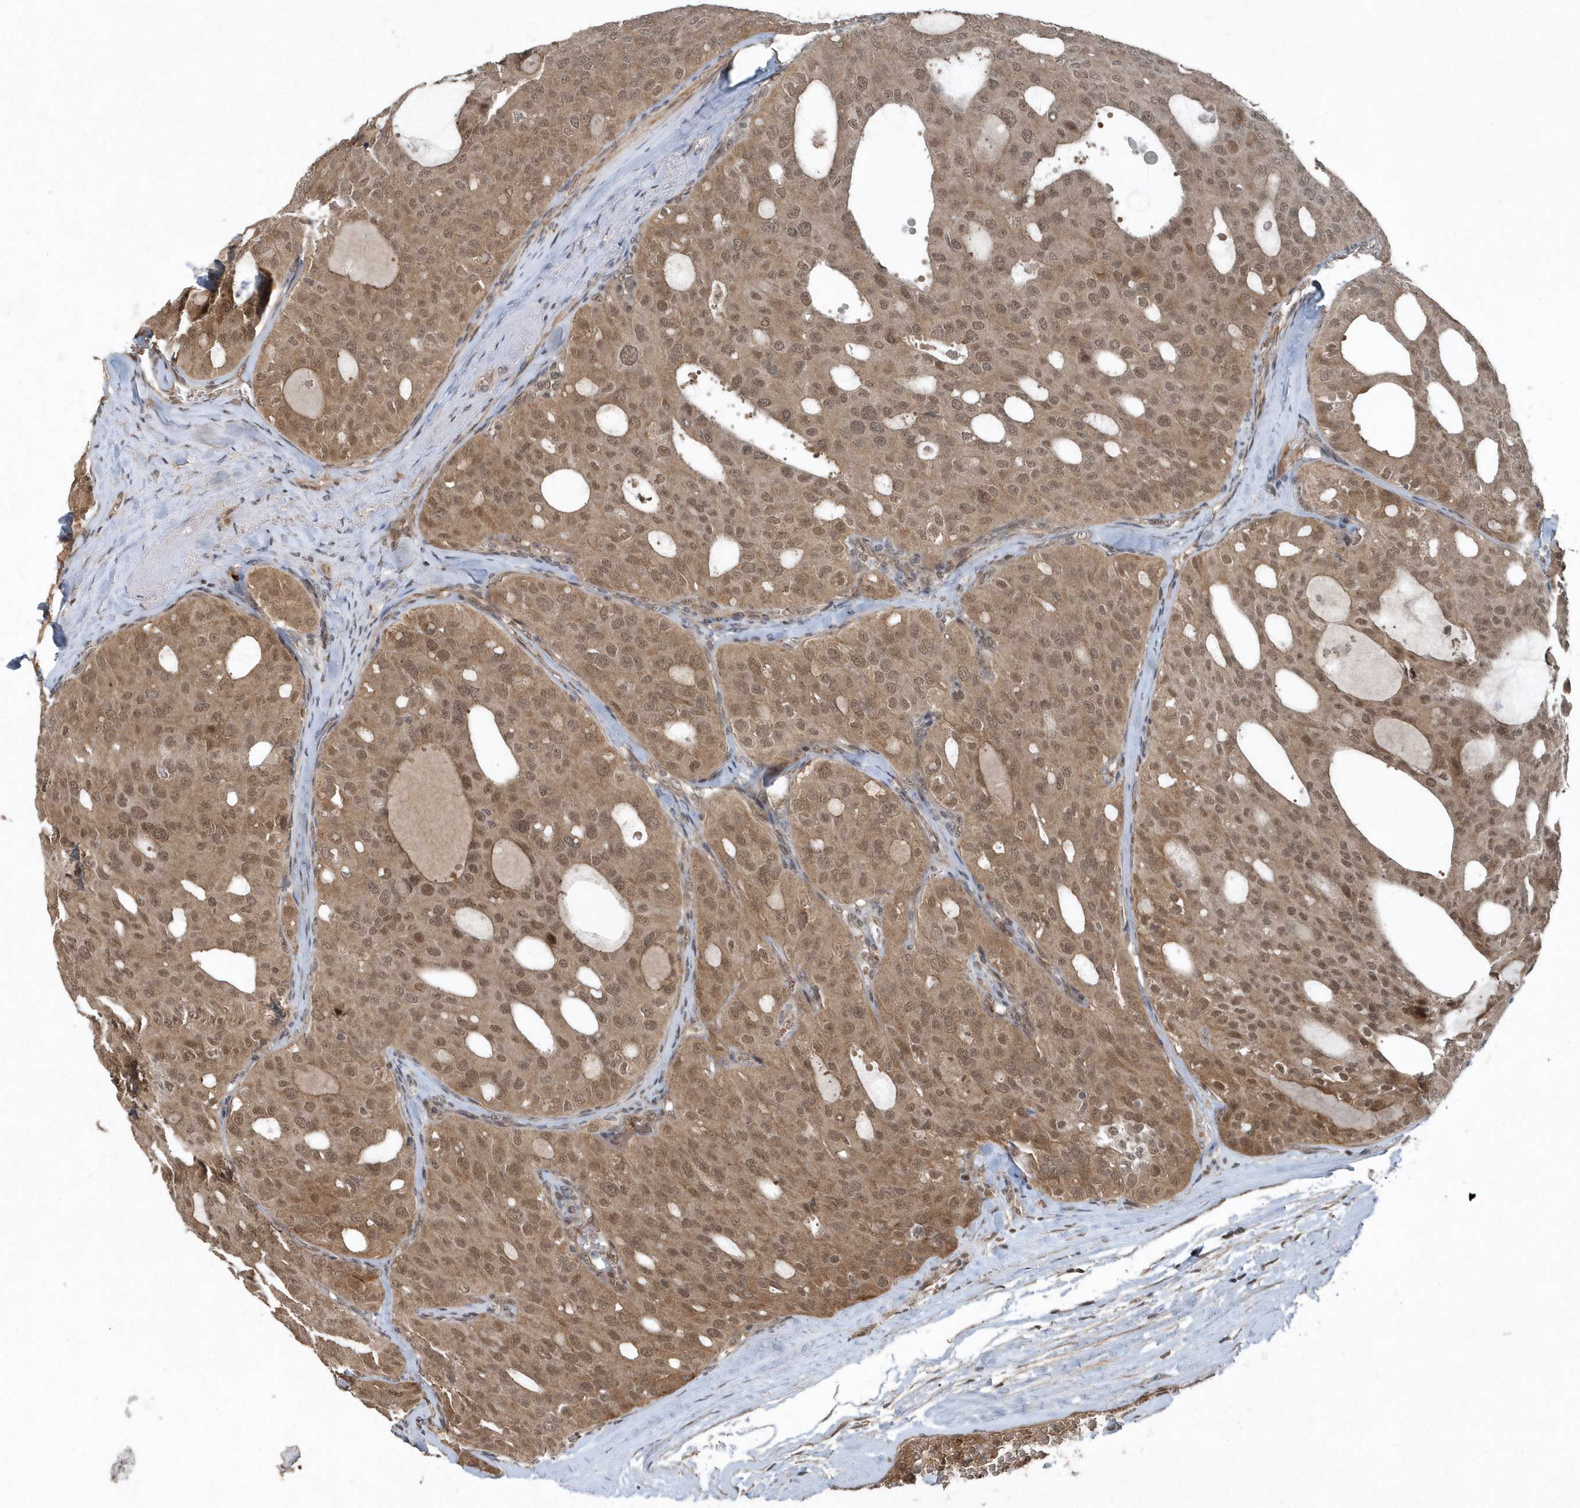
{"staining": {"intensity": "moderate", "quantity": ">75%", "location": "cytoplasmic/membranous,nuclear"}, "tissue": "thyroid cancer", "cell_type": "Tumor cells", "image_type": "cancer", "snomed": [{"axis": "morphology", "description": "Follicular adenoma carcinoma, NOS"}, {"axis": "topography", "description": "Thyroid gland"}], "caption": "This is a micrograph of immunohistochemistry (IHC) staining of thyroid cancer (follicular adenoma carcinoma), which shows moderate positivity in the cytoplasmic/membranous and nuclear of tumor cells.", "gene": "QTRT2", "patient": {"sex": "male", "age": 75}}